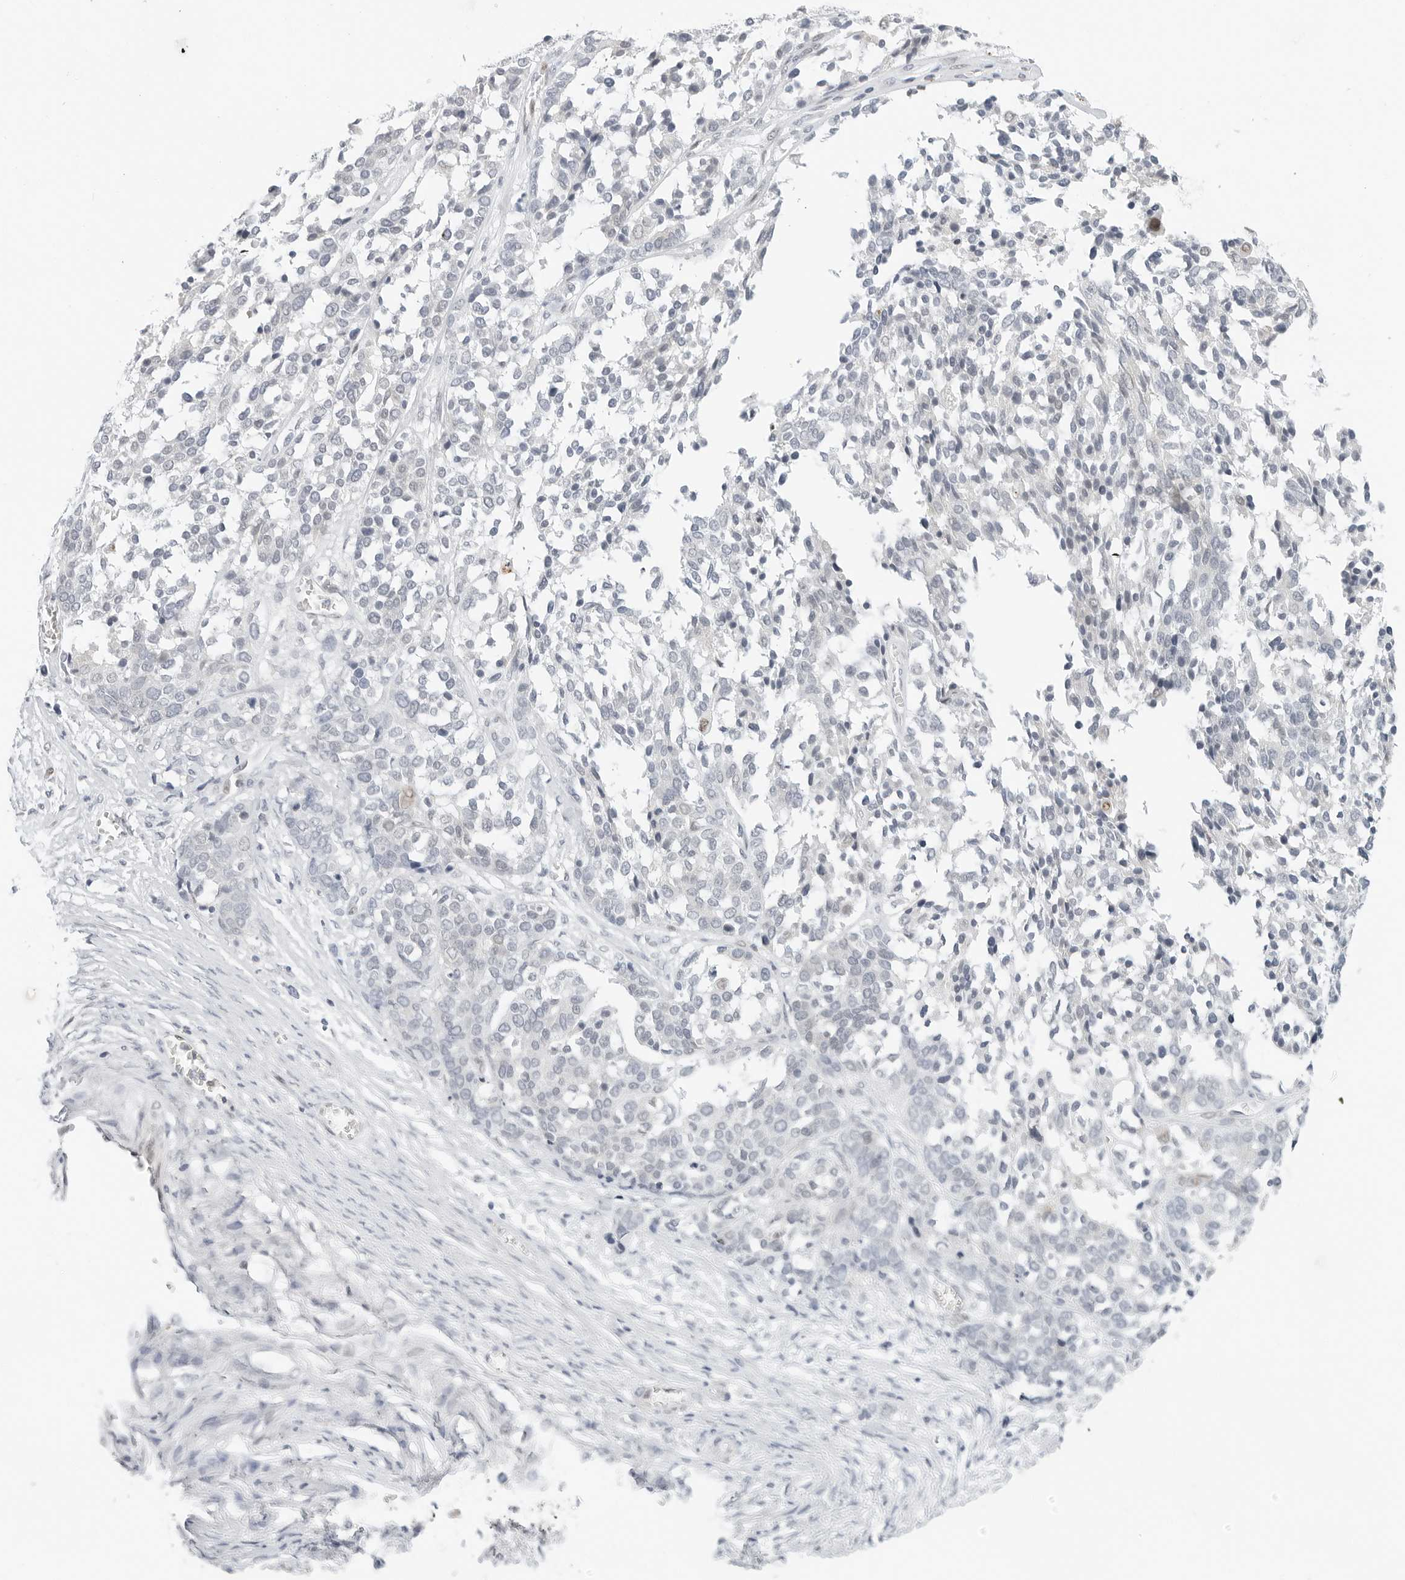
{"staining": {"intensity": "negative", "quantity": "none", "location": "none"}, "tissue": "ovarian cancer", "cell_type": "Tumor cells", "image_type": "cancer", "snomed": [{"axis": "morphology", "description": "Cystadenocarcinoma, serous, NOS"}, {"axis": "topography", "description": "Ovary"}], "caption": "Immunohistochemistry of ovarian cancer demonstrates no positivity in tumor cells.", "gene": "SPIDR", "patient": {"sex": "female", "age": 44}}